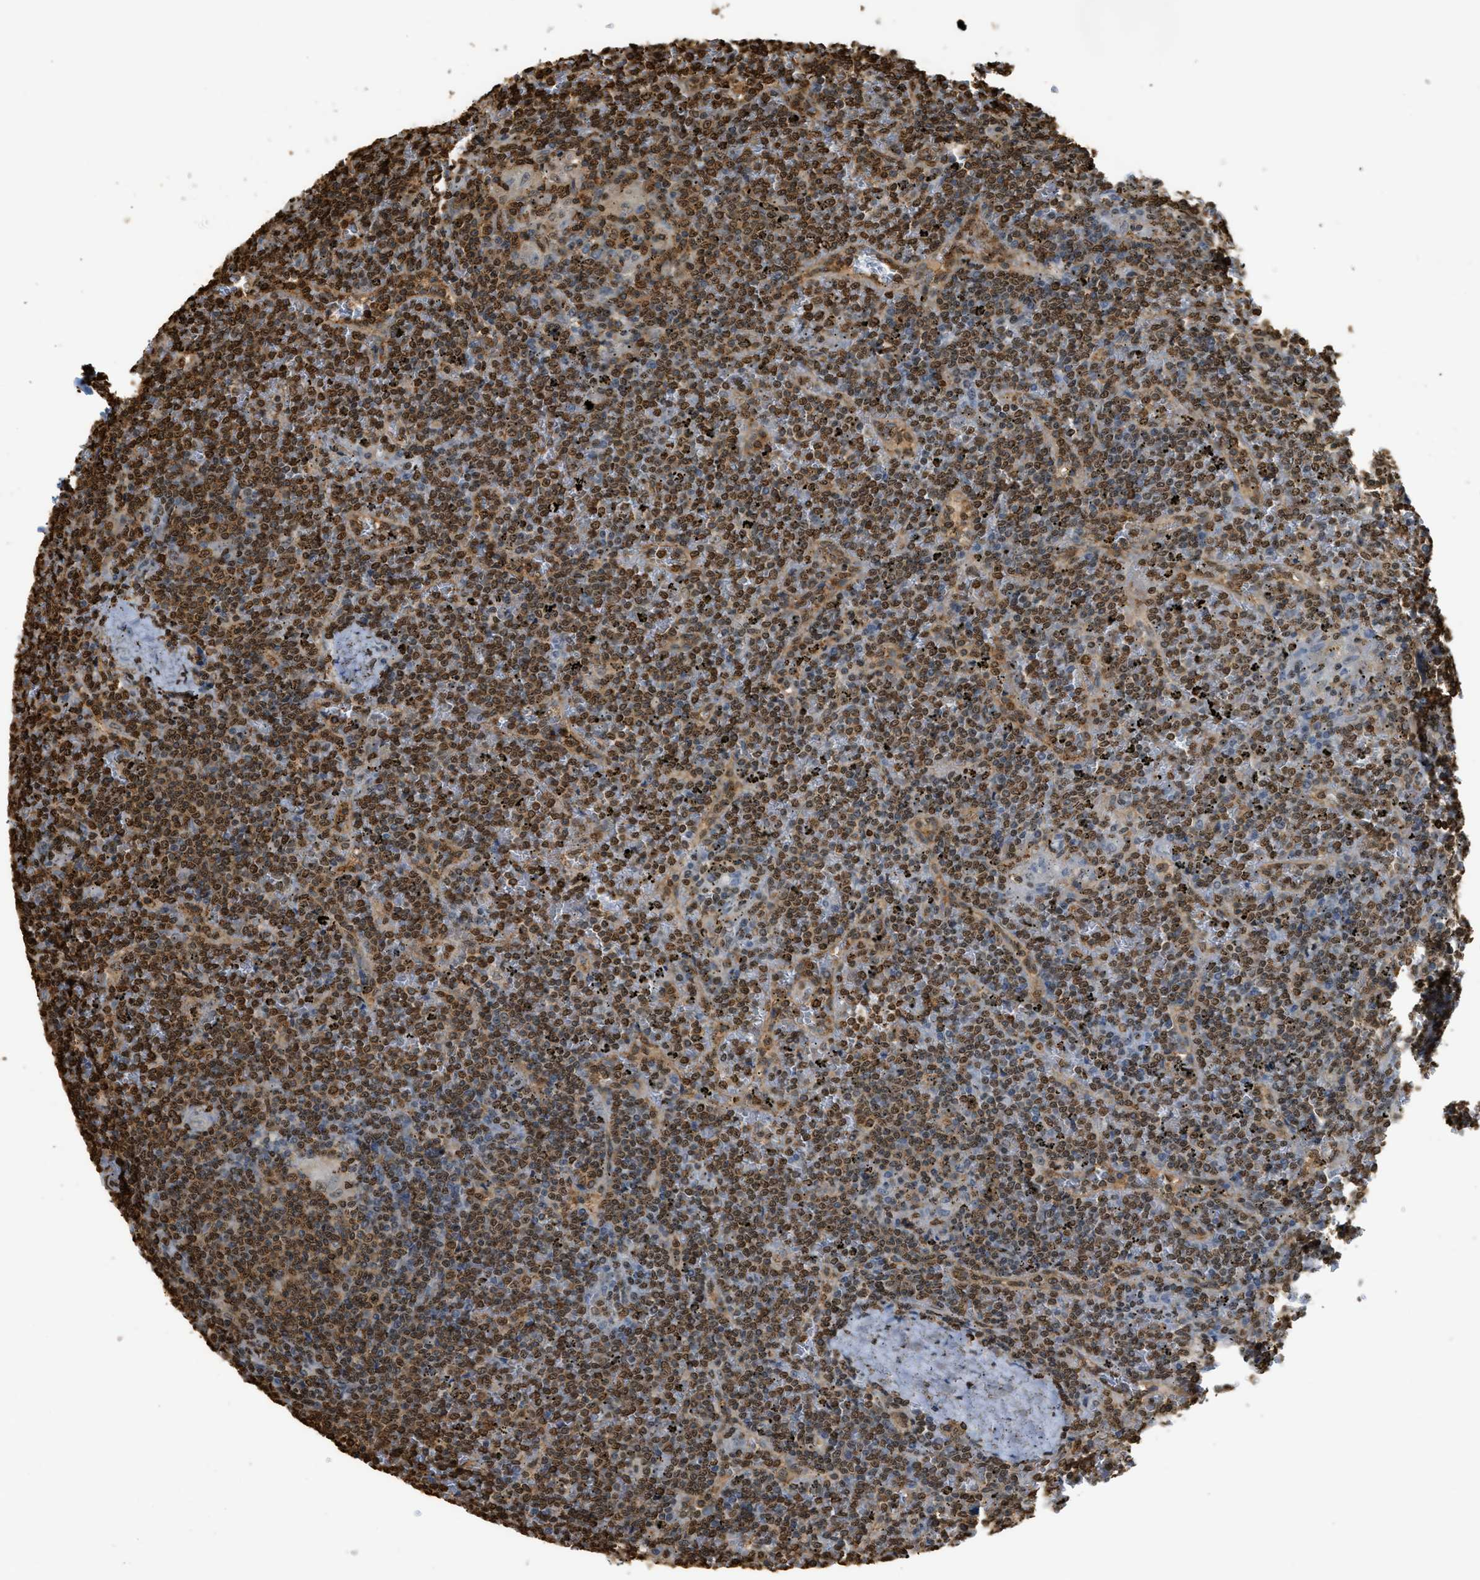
{"staining": {"intensity": "strong", "quantity": "25%-75%", "location": "cytoplasmic/membranous,nuclear"}, "tissue": "lymphoma", "cell_type": "Tumor cells", "image_type": "cancer", "snomed": [{"axis": "morphology", "description": "Malignant lymphoma, non-Hodgkin's type, Low grade"}, {"axis": "topography", "description": "Spleen"}], "caption": "The micrograph exhibits staining of low-grade malignant lymphoma, non-Hodgkin's type, revealing strong cytoplasmic/membranous and nuclear protein staining (brown color) within tumor cells.", "gene": "NR5A2", "patient": {"sex": "female", "age": 19}}